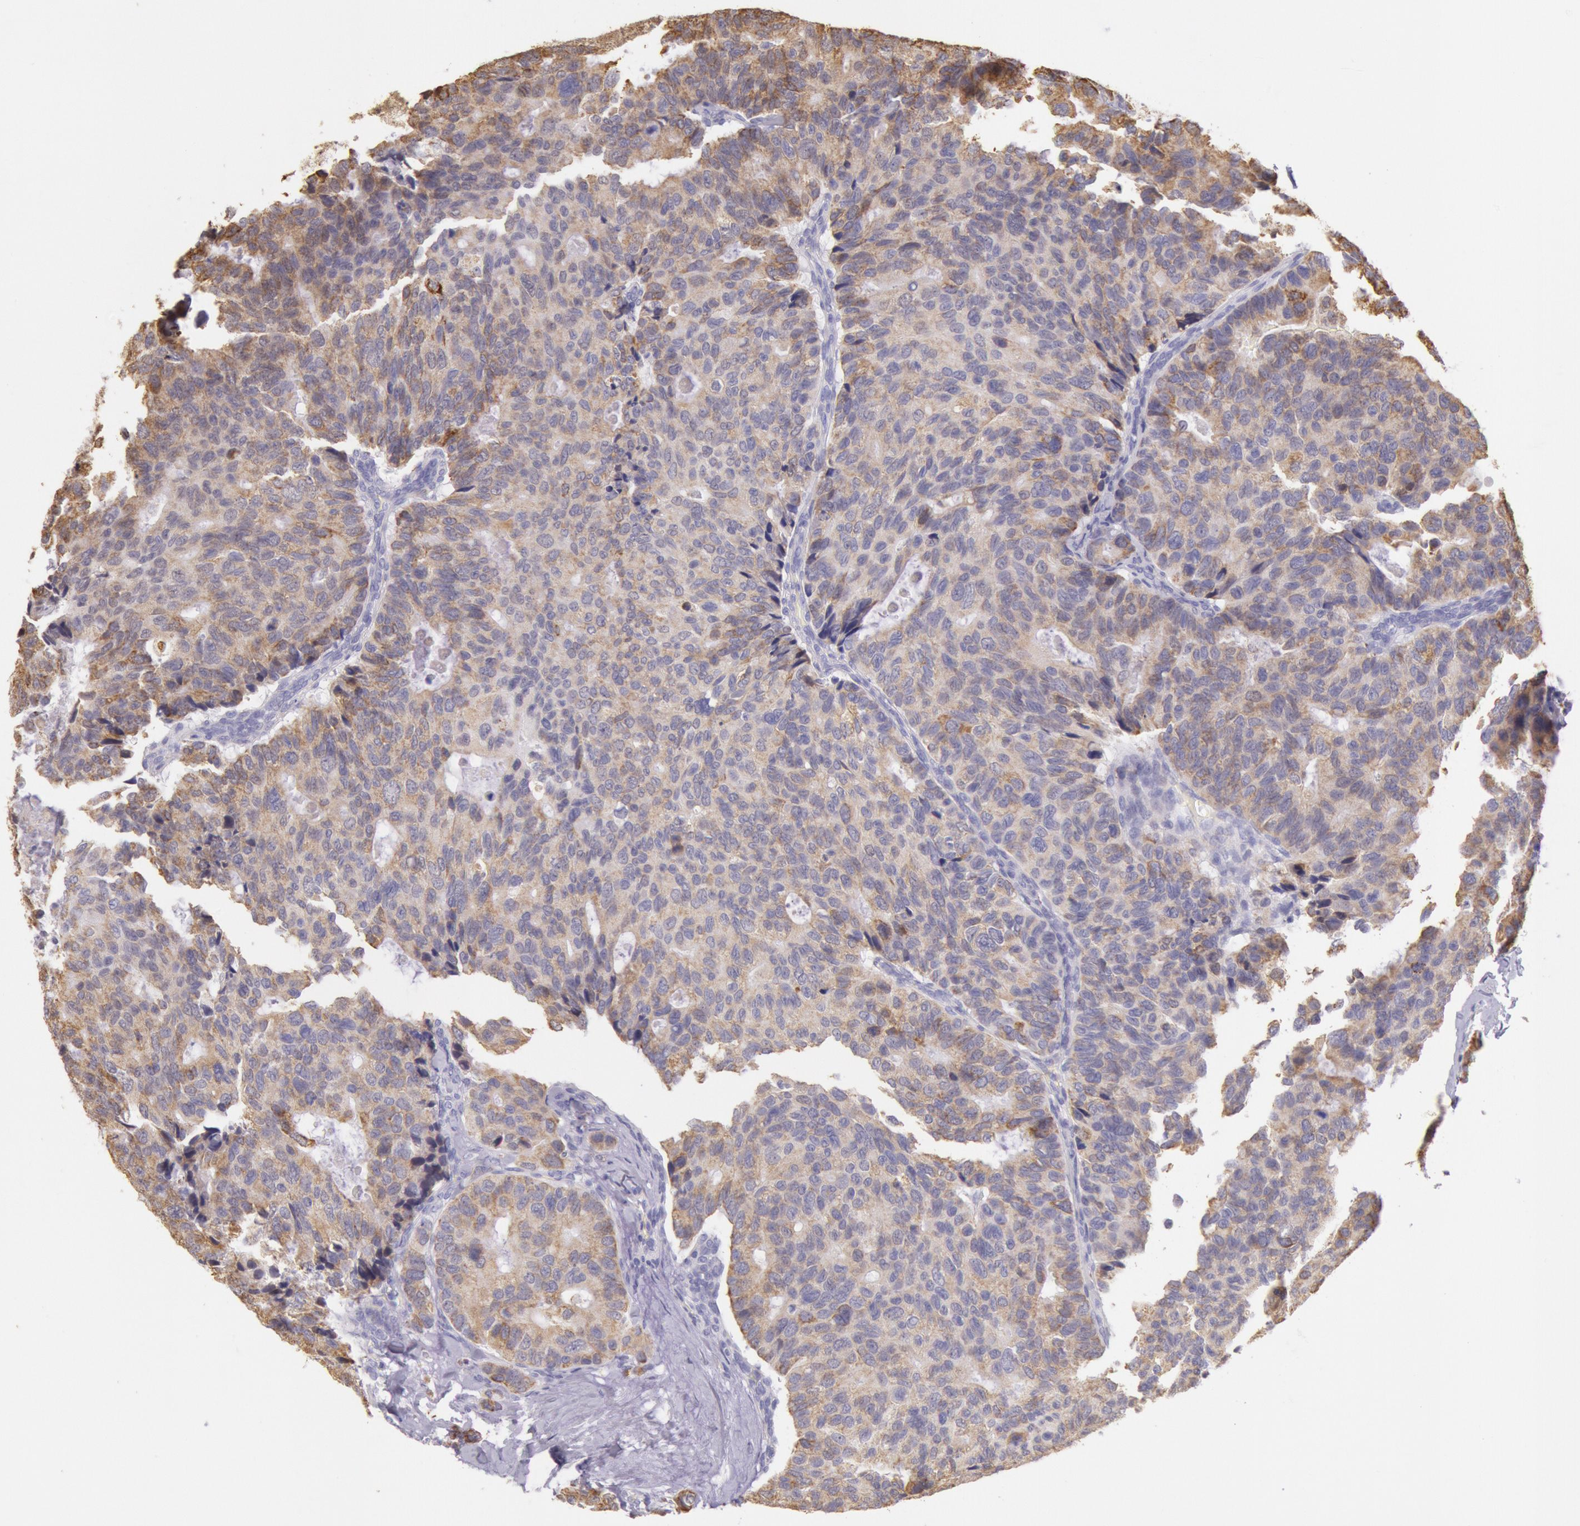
{"staining": {"intensity": "moderate", "quantity": ">75%", "location": "cytoplasmic/membranous"}, "tissue": "breast cancer", "cell_type": "Tumor cells", "image_type": "cancer", "snomed": [{"axis": "morphology", "description": "Duct carcinoma"}, {"axis": "topography", "description": "Breast"}], "caption": "Tumor cells display moderate cytoplasmic/membranous expression in approximately >75% of cells in breast cancer.", "gene": "FRMD6", "patient": {"sex": "female", "age": 69}}